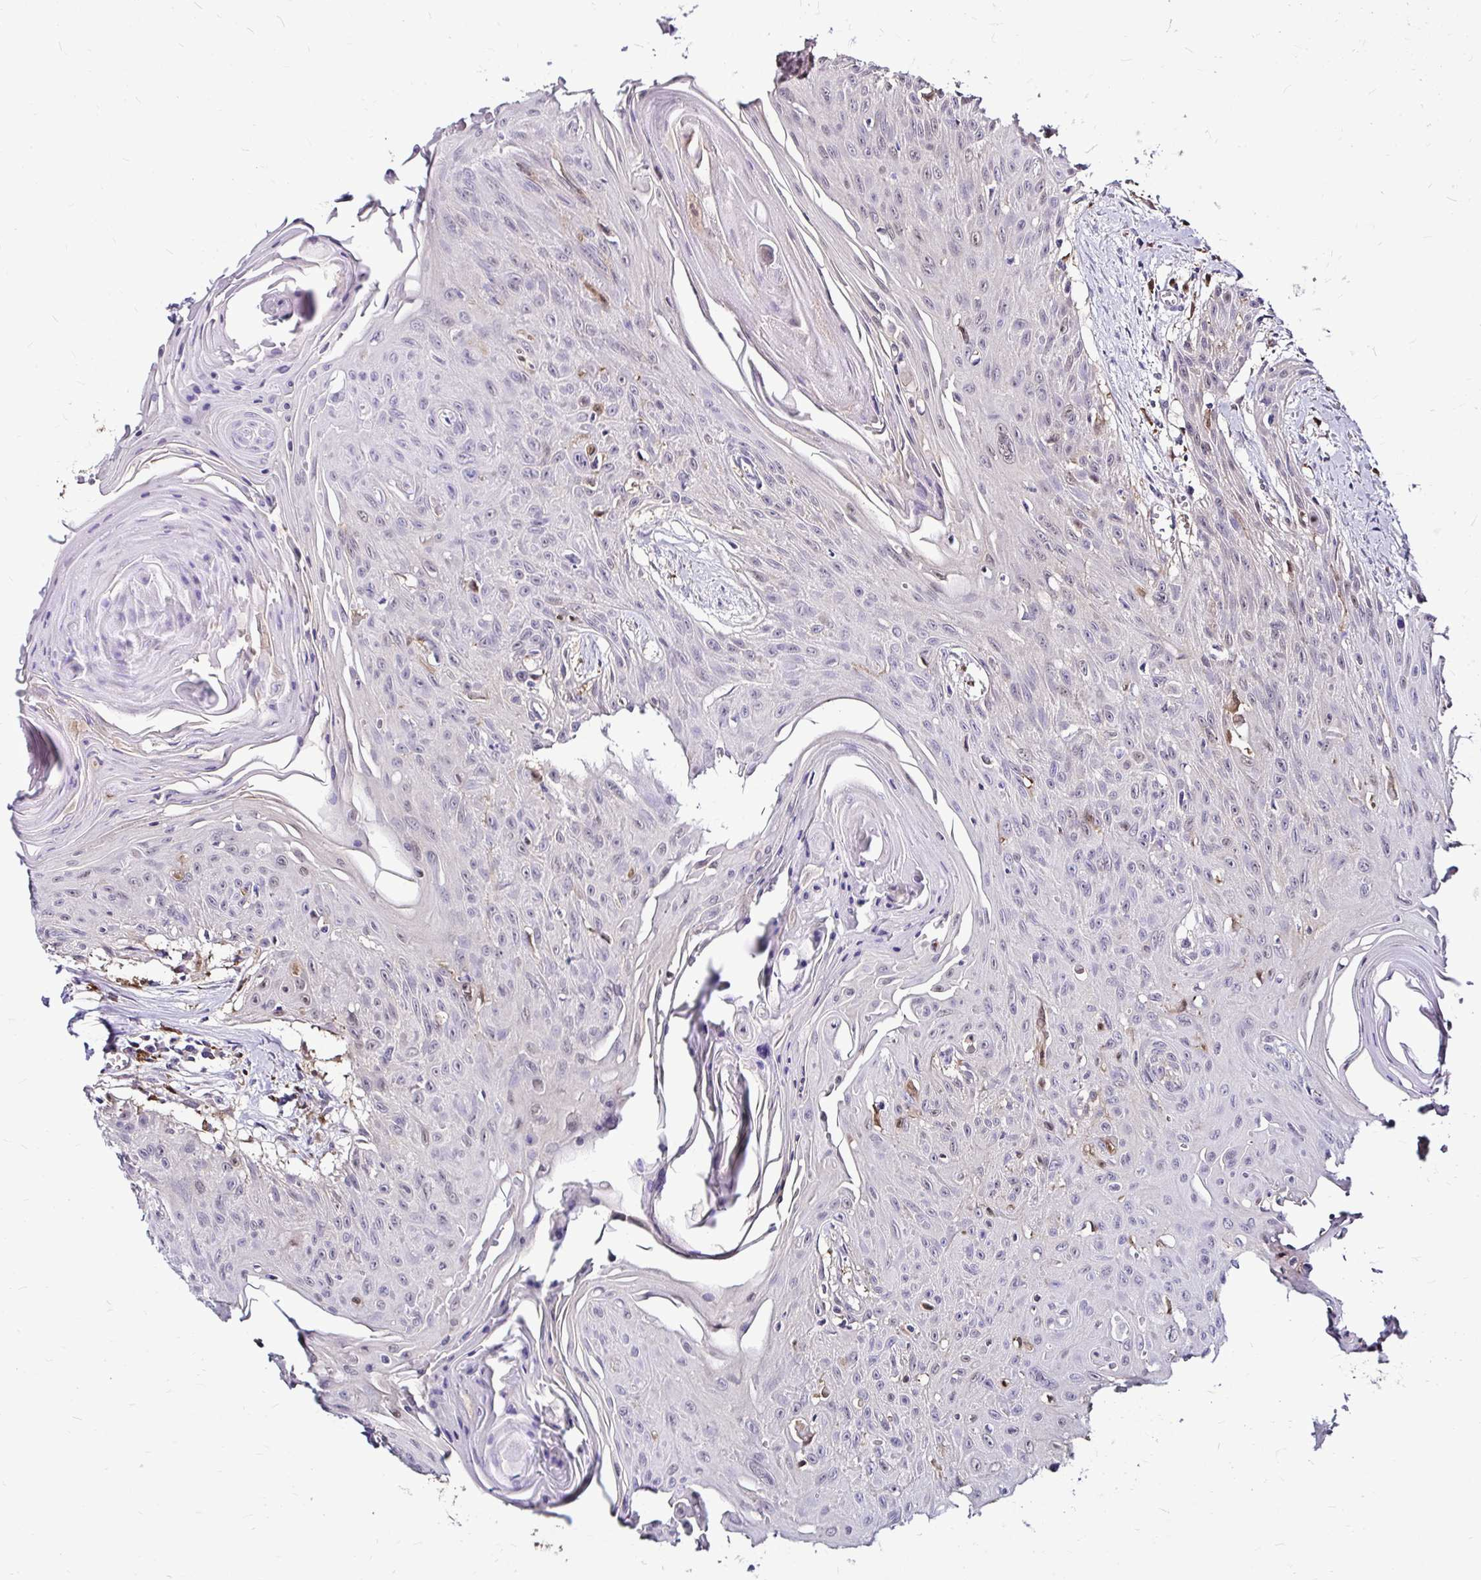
{"staining": {"intensity": "negative", "quantity": "none", "location": "none"}, "tissue": "head and neck cancer", "cell_type": "Tumor cells", "image_type": "cancer", "snomed": [{"axis": "morphology", "description": "Squamous cell carcinoma, NOS"}, {"axis": "topography", "description": "Lymph node"}, {"axis": "topography", "description": "Salivary gland"}, {"axis": "topography", "description": "Head-Neck"}], "caption": "This is an immunohistochemistry image of head and neck squamous cell carcinoma. There is no positivity in tumor cells.", "gene": "IDH1", "patient": {"sex": "female", "age": 74}}